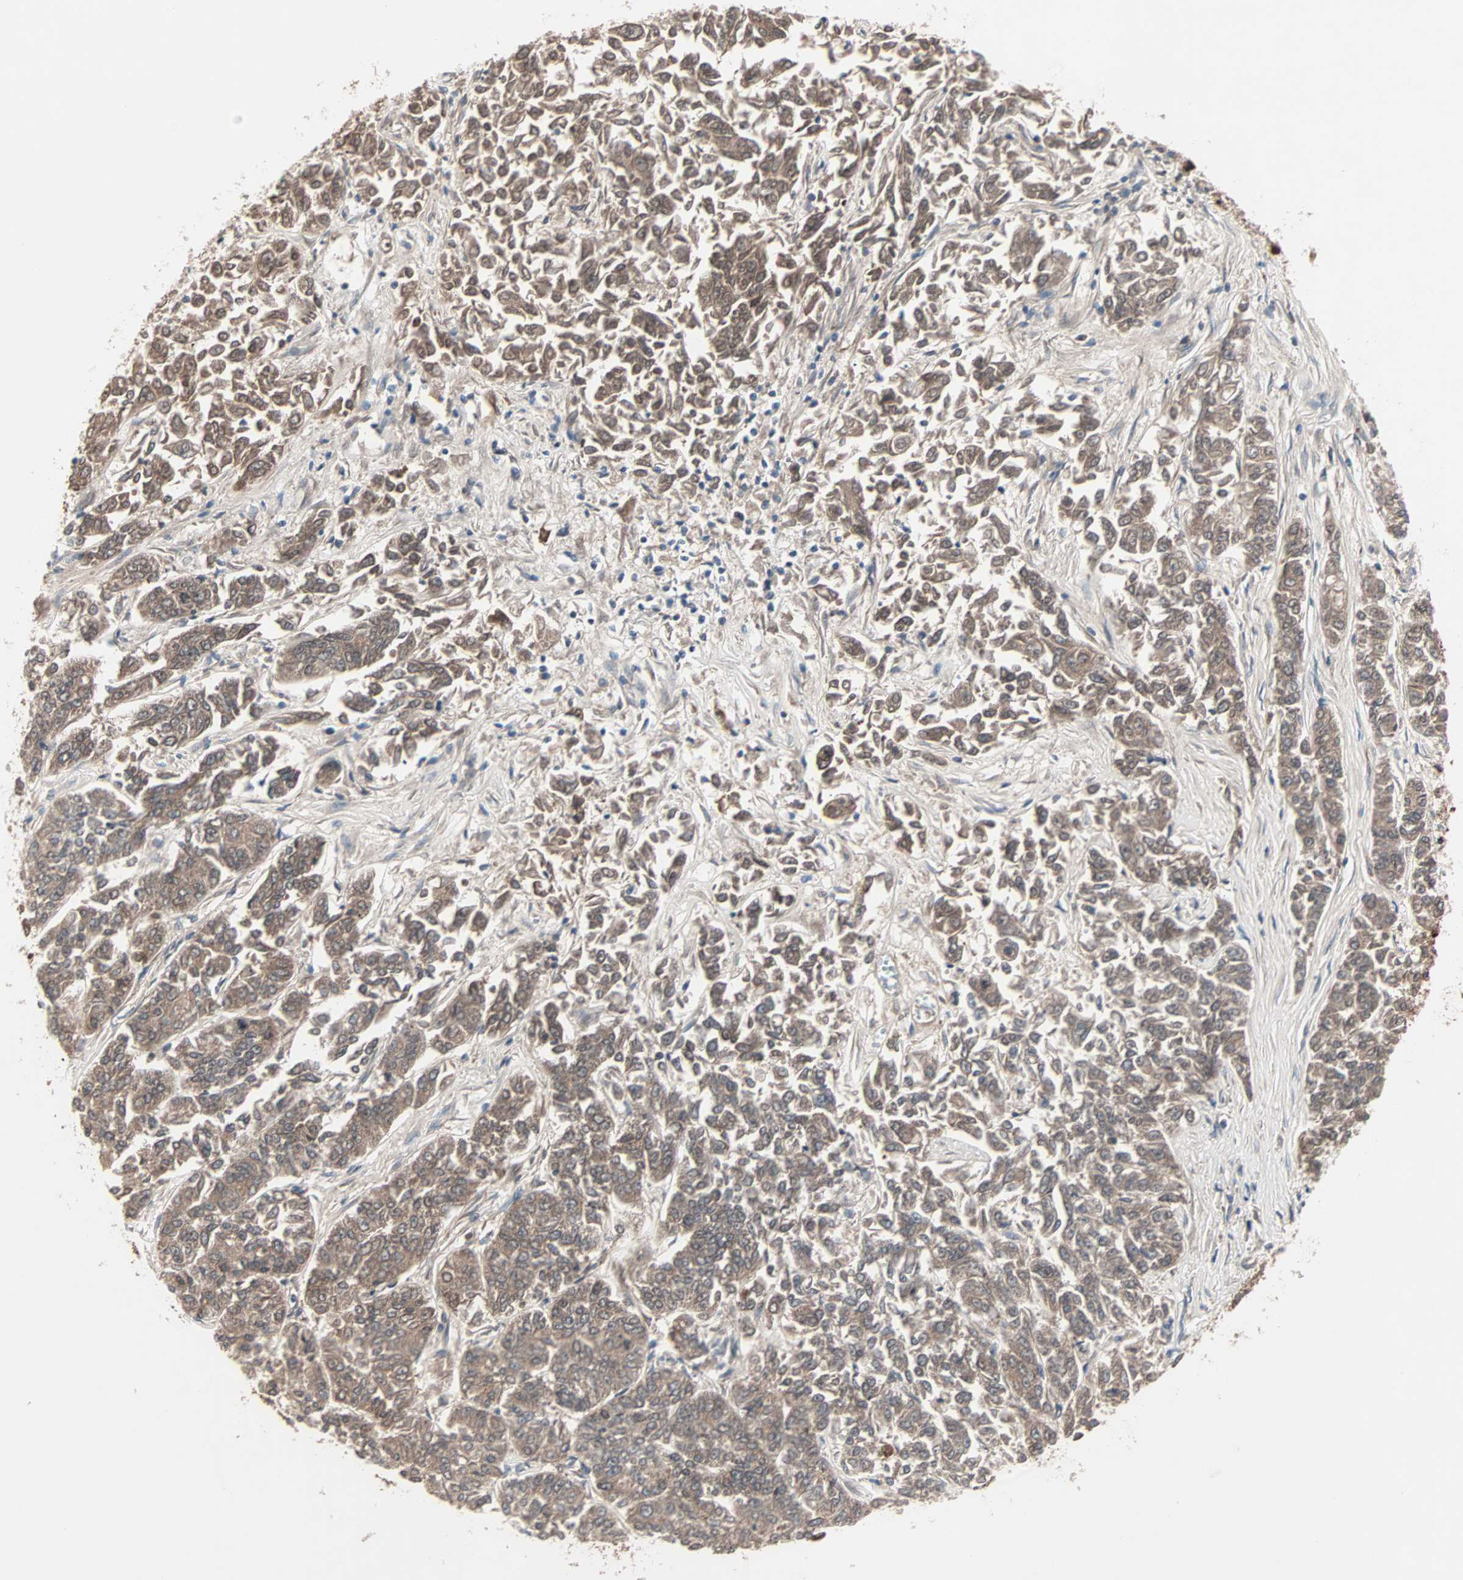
{"staining": {"intensity": "moderate", "quantity": ">75%", "location": "cytoplasmic/membranous,nuclear"}, "tissue": "lung cancer", "cell_type": "Tumor cells", "image_type": "cancer", "snomed": [{"axis": "morphology", "description": "Adenocarcinoma, NOS"}, {"axis": "topography", "description": "Lung"}], "caption": "Immunohistochemical staining of human adenocarcinoma (lung) exhibits moderate cytoplasmic/membranous and nuclear protein staining in approximately >75% of tumor cells.", "gene": "CAD", "patient": {"sex": "male", "age": 84}}